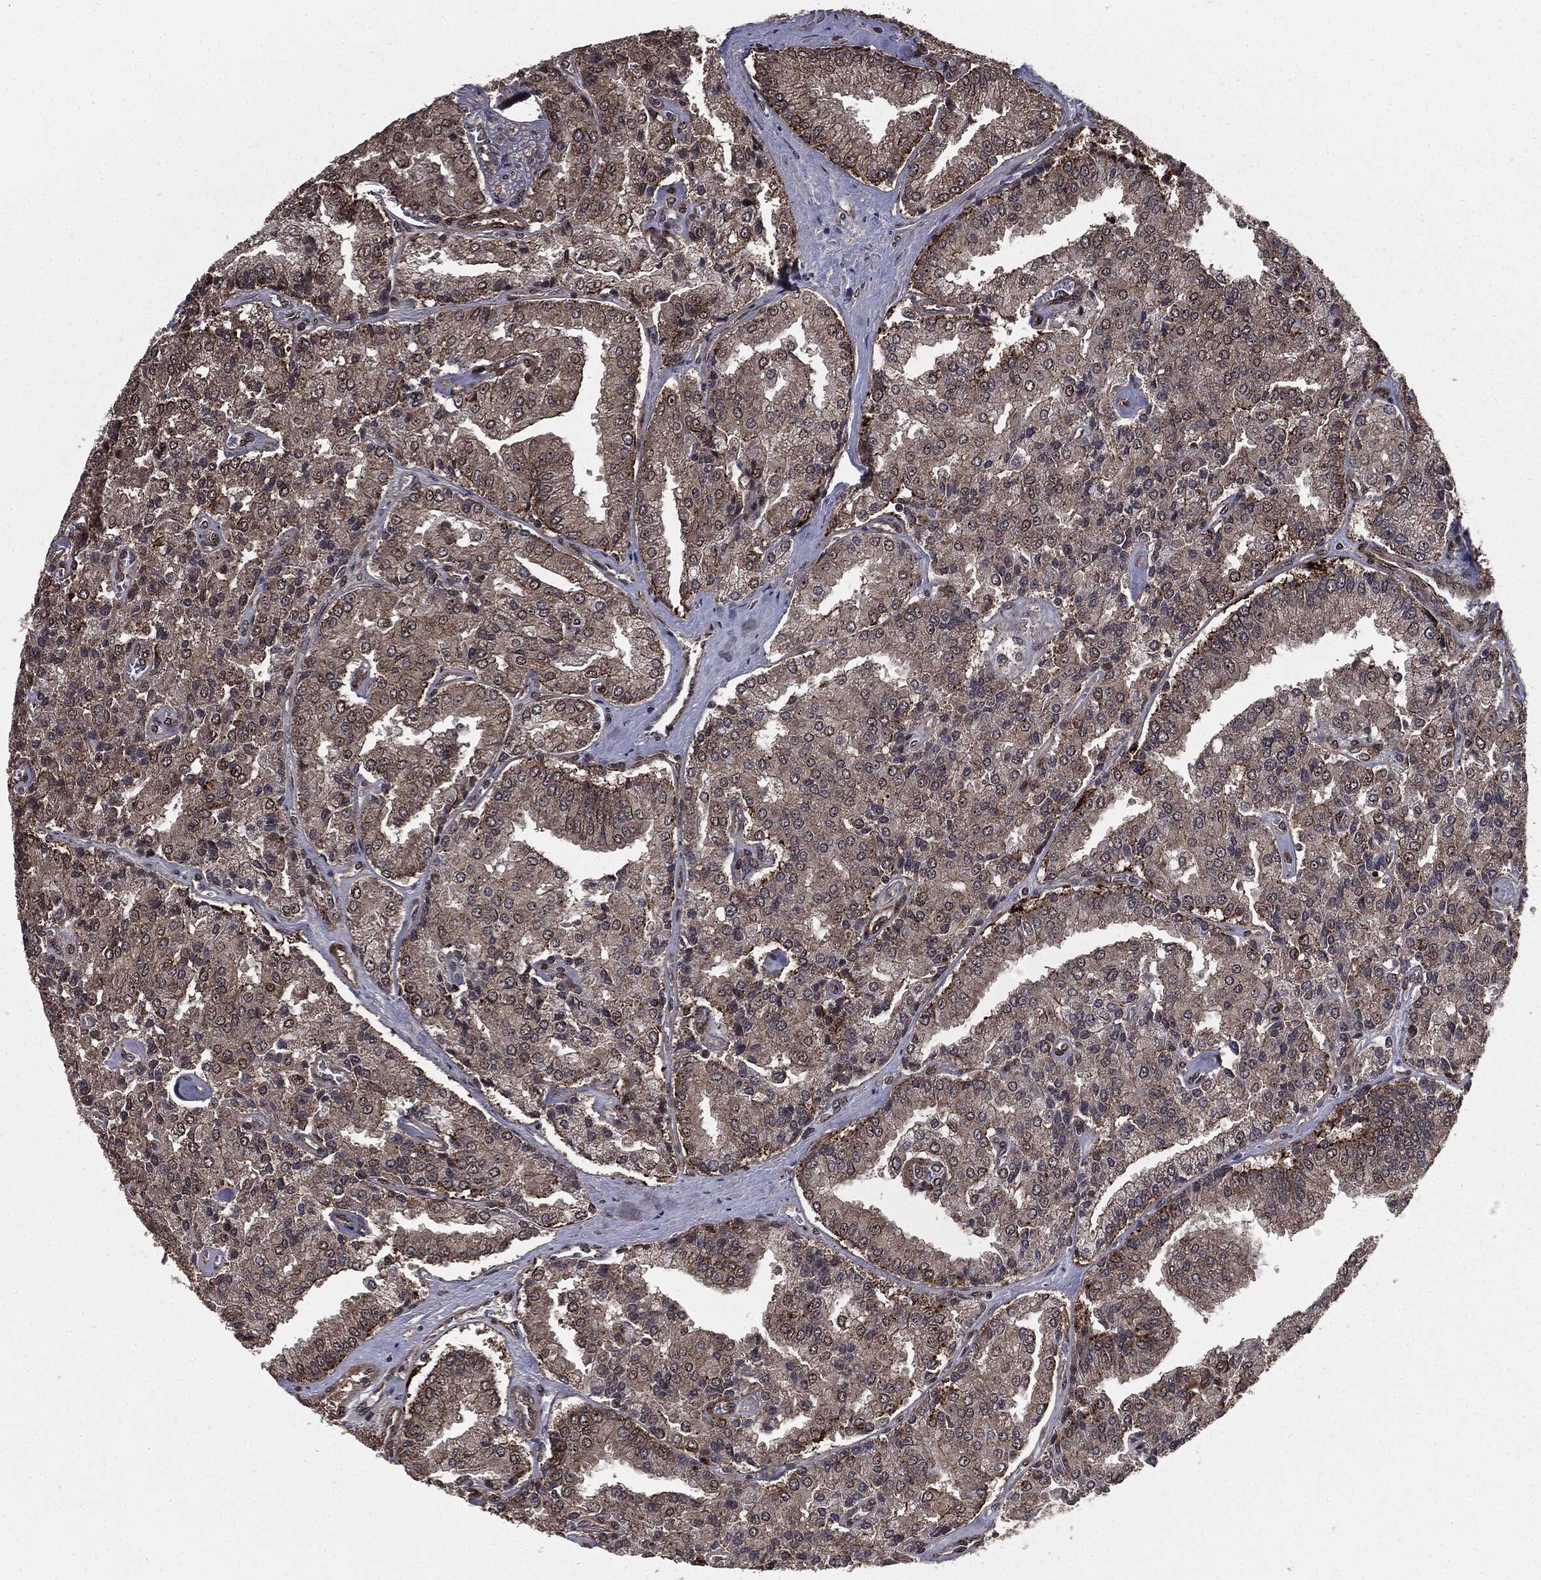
{"staining": {"intensity": "moderate", "quantity": "<25%", "location": "cytoplasmic/membranous"}, "tissue": "prostate cancer", "cell_type": "Tumor cells", "image_type": "cancer", "snomed": [{"axis": "morphology", "description": "Adenocarcinoma, NOS"}, {"axis": "topography", "description": "Prostate and seminal vesicle, NOS"}, {"axis": "topography", "description": "Prostate"}], "caption": "Approximately <25% of tumor cells in adenocarcinoma (prostate) reveal moderate cytoplasmic/membranous protein staining as visualized by brown immunohistochemical staining.", "gene": "PTPA", "patient": {"sex": "male", "age": 67}}